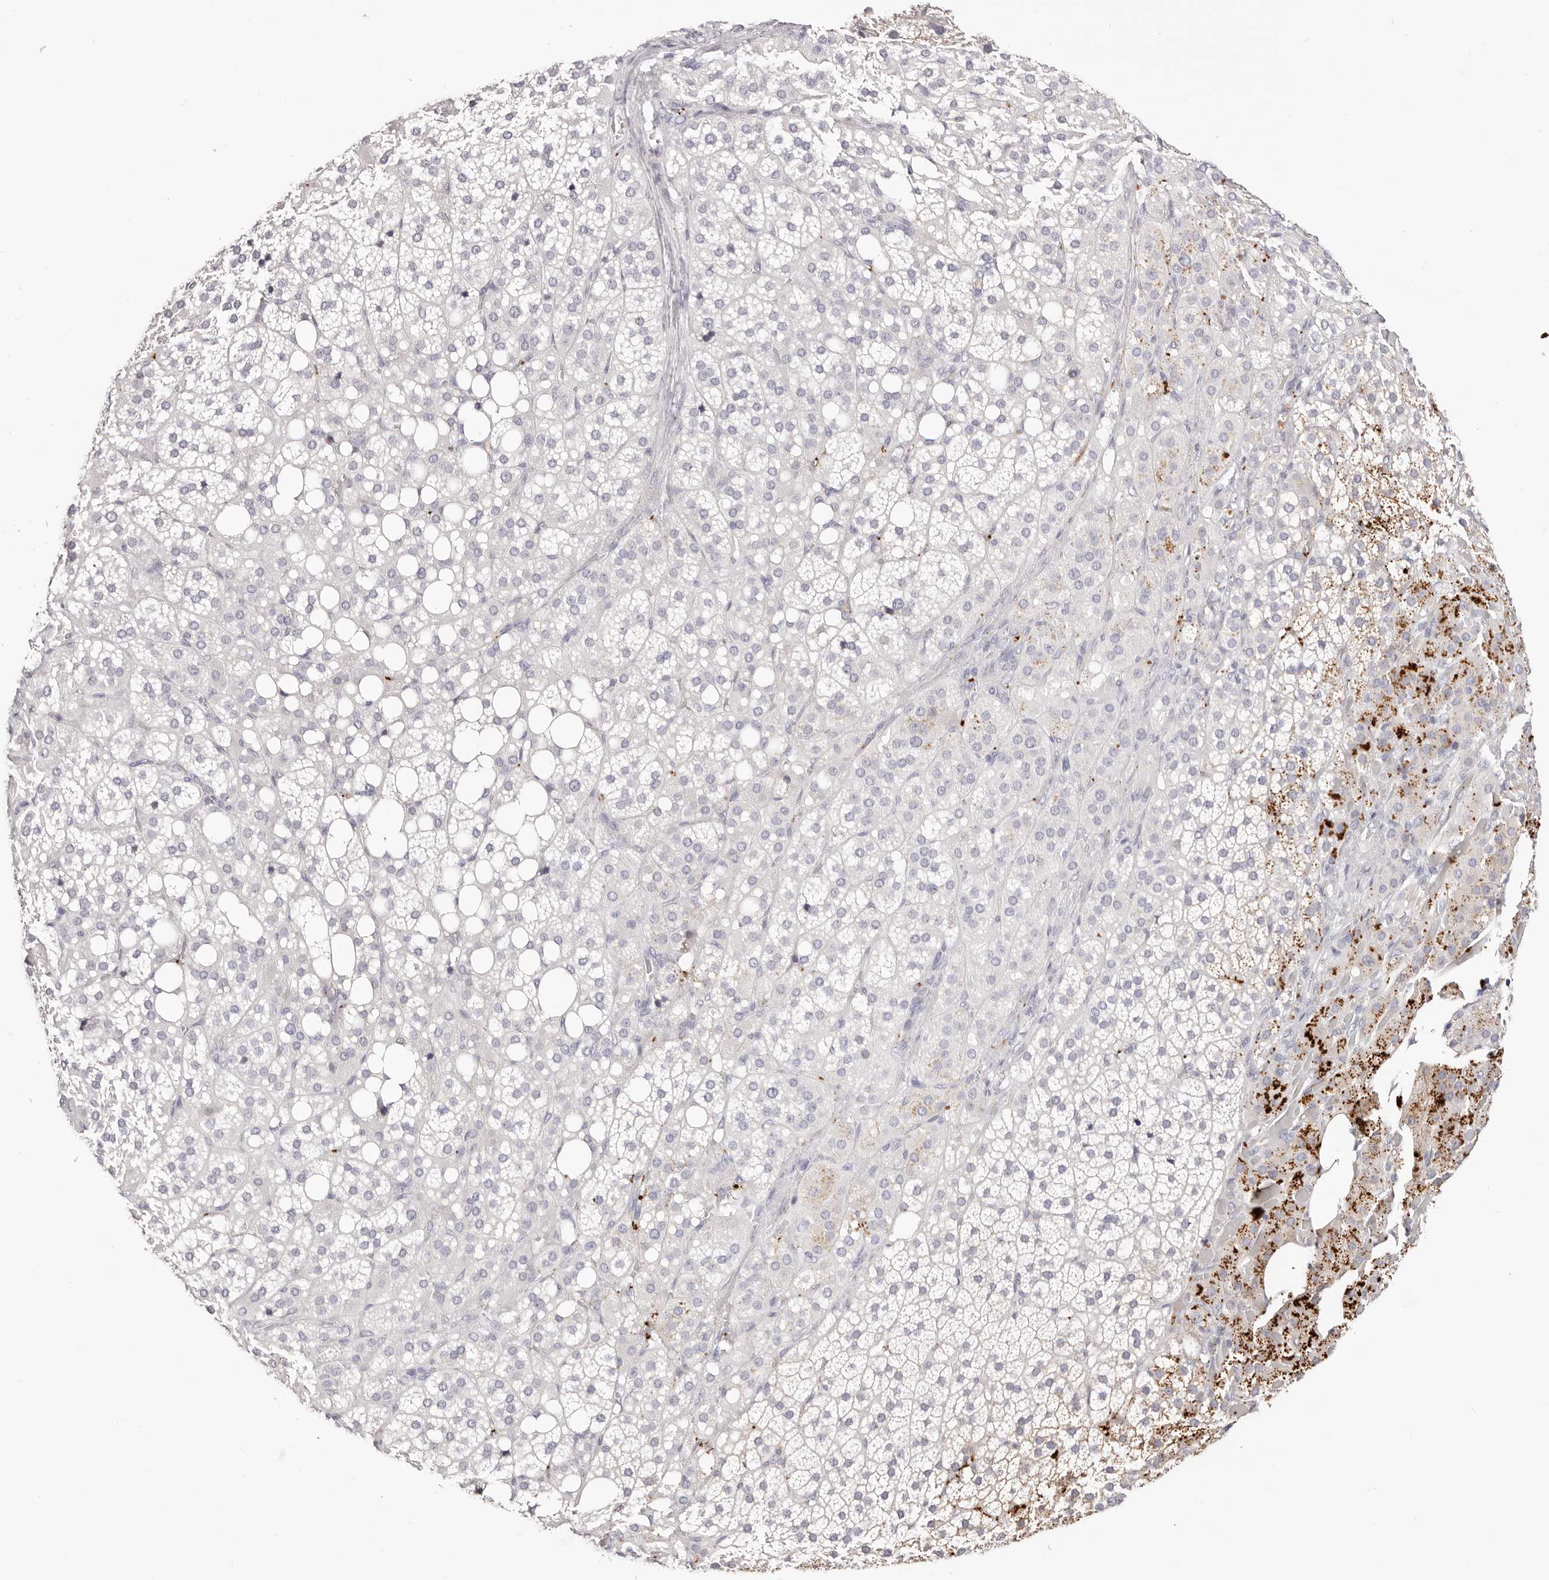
{"staining": {"intensity": "moderate", "quantity": "<25%", "location": "cytoplasmic/membranous"}, "tissue": "adrenal gland", "cell_type": "Glandular cells", "image_type": "normal", "snomed": [{"axis": "morphology", "description": "Normal tissue, NOS"}, {"axis": "topography", "description": "Adrenal gland"}], "caption": "Immunohistochemistry (IHC) micrograph of normal human adrenal gland stained for a protein (brown), which demonstrates low levels of moderate cytoplasmic/membranous expression in about <25% of glandular cells.", "gene": "PF4", "patient": {"sex": "female", "age": 59}}